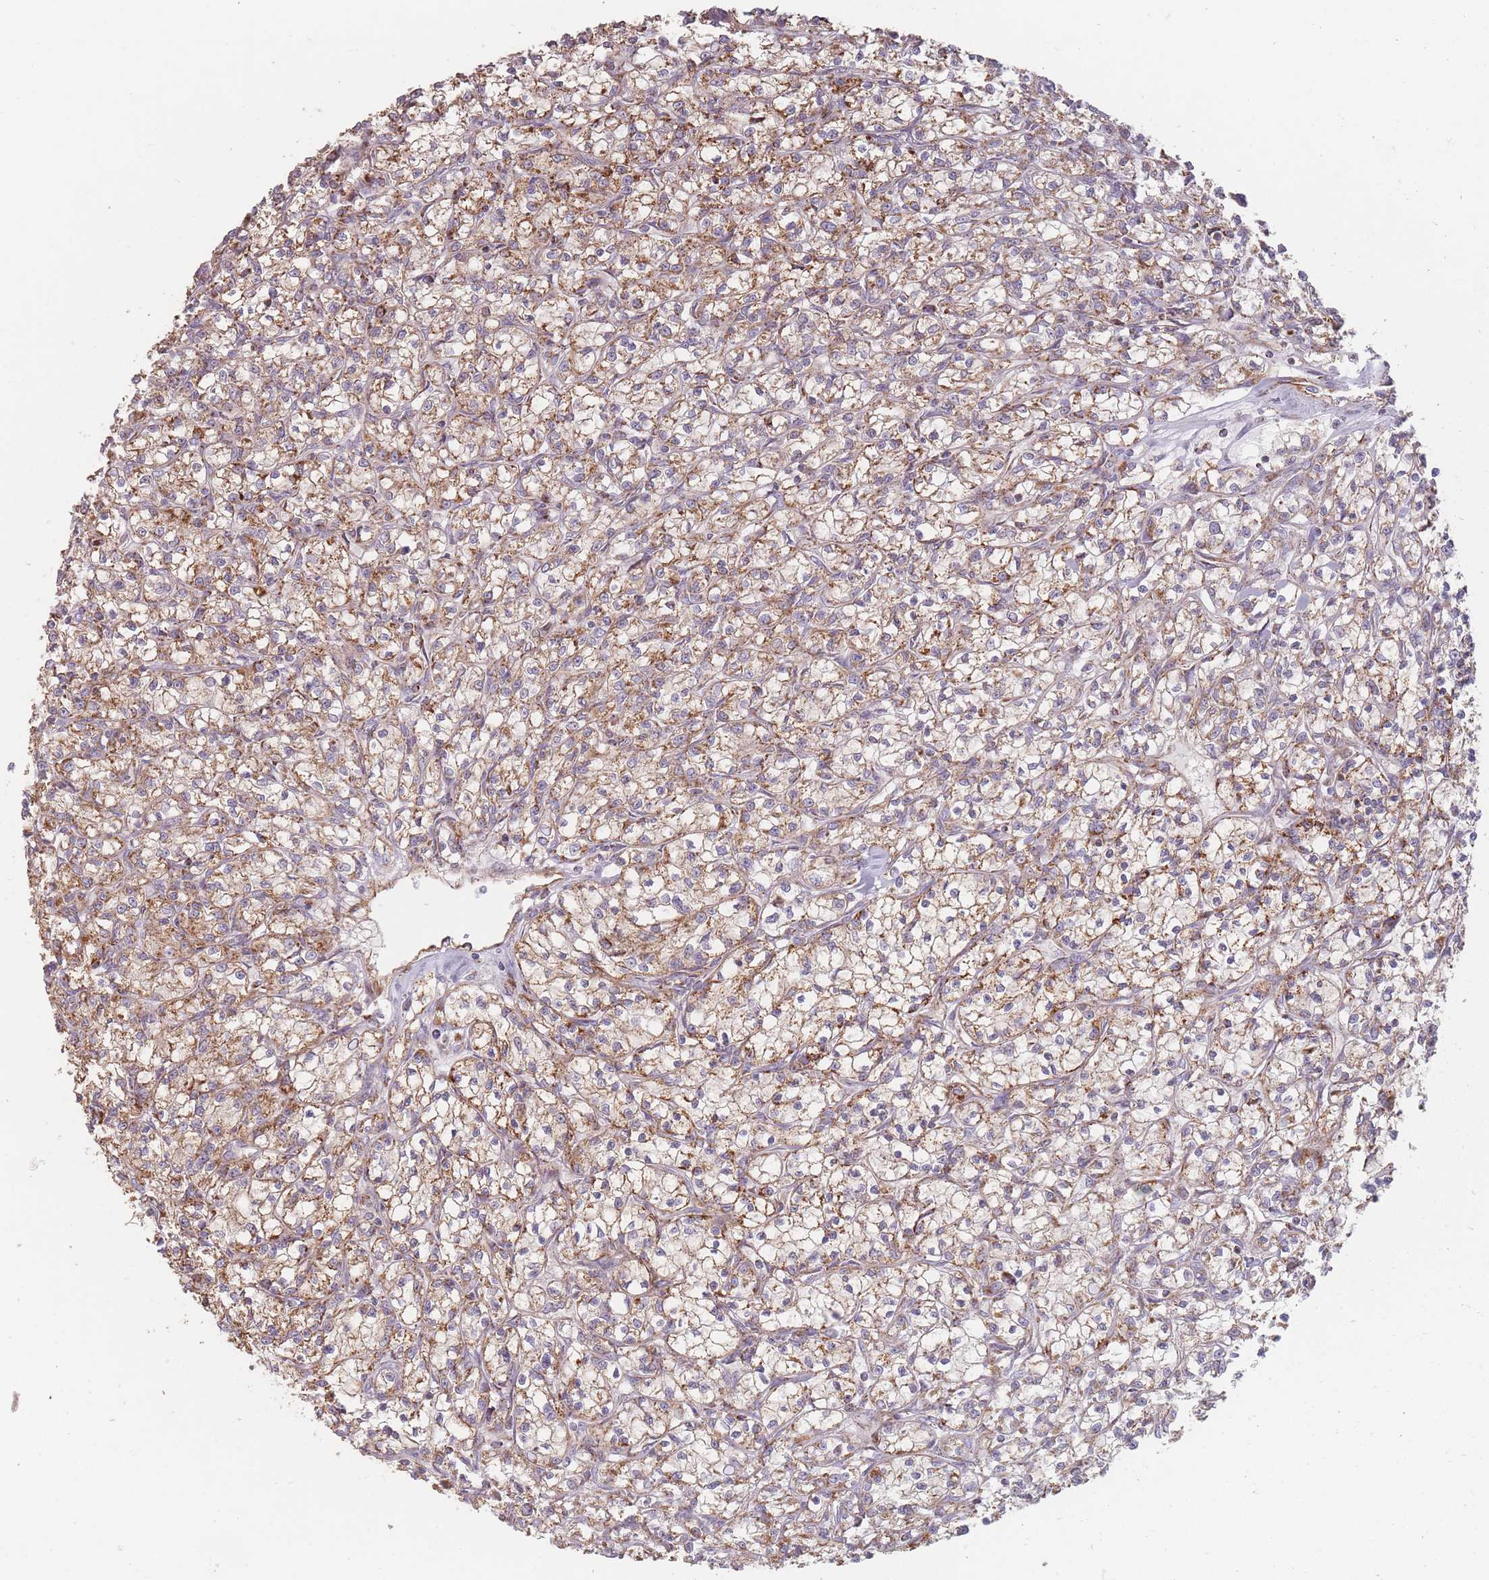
{"staining": {"intensity": "moderate", "quantity": ">75%", "location": "cytoplasmic/membranous"}, "tissue": "renal cancer", "cell_type": "Tumor cells", "image_type": "cancer", "snomed": [{"axis": "morphology", "description": "Adenocarcinoma, NOS"}, {"axis": "topography", "description": "Kidney"}], "caption": "Human renal adenocarcinoma stained for a protein (brown) exhibits moderate cytoplasmic/membranous positive staining in about >75% of tumor cells.", "gene": "ESRP2", "patient": {"sex": "female", "age": 59}}